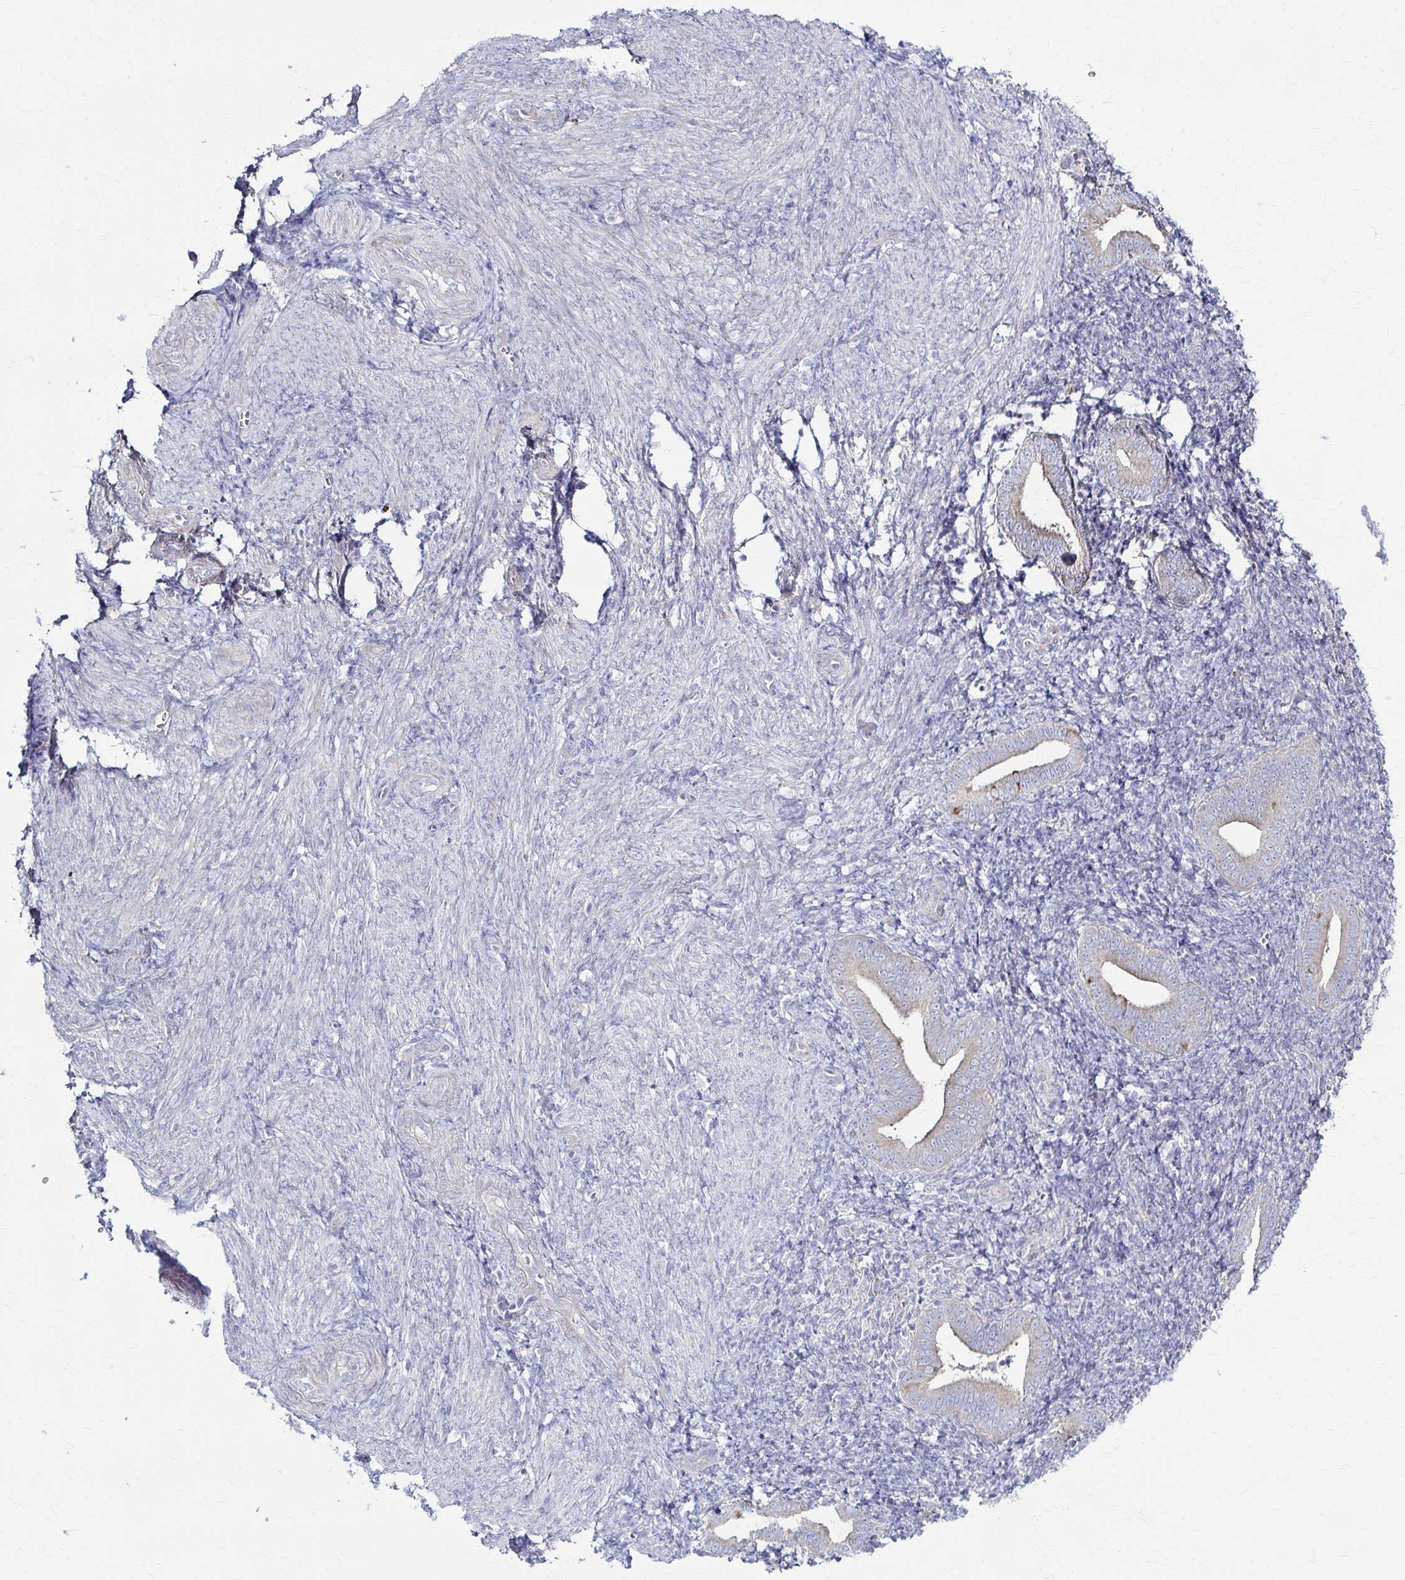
{"staining": {"intensity": "negative", "quantity": "none", "location": "none"}, "tissue": "endometrium", "cell_type": "Cells in endometrial stroma", "image_type": "normal", "snomed": [{"axis": "morphology", "description": "Normal tissue, NOS"}, {"axis": "topography", "description": "Endometrium"}], "caption": "IHC of unremarkable endometrium exhibits no expression in cells in endometrial stroma. (DAB immunohistochemistry, high magnification).", "gene": "PRKRA", "patient": {"sex": "female", "age": 25}}